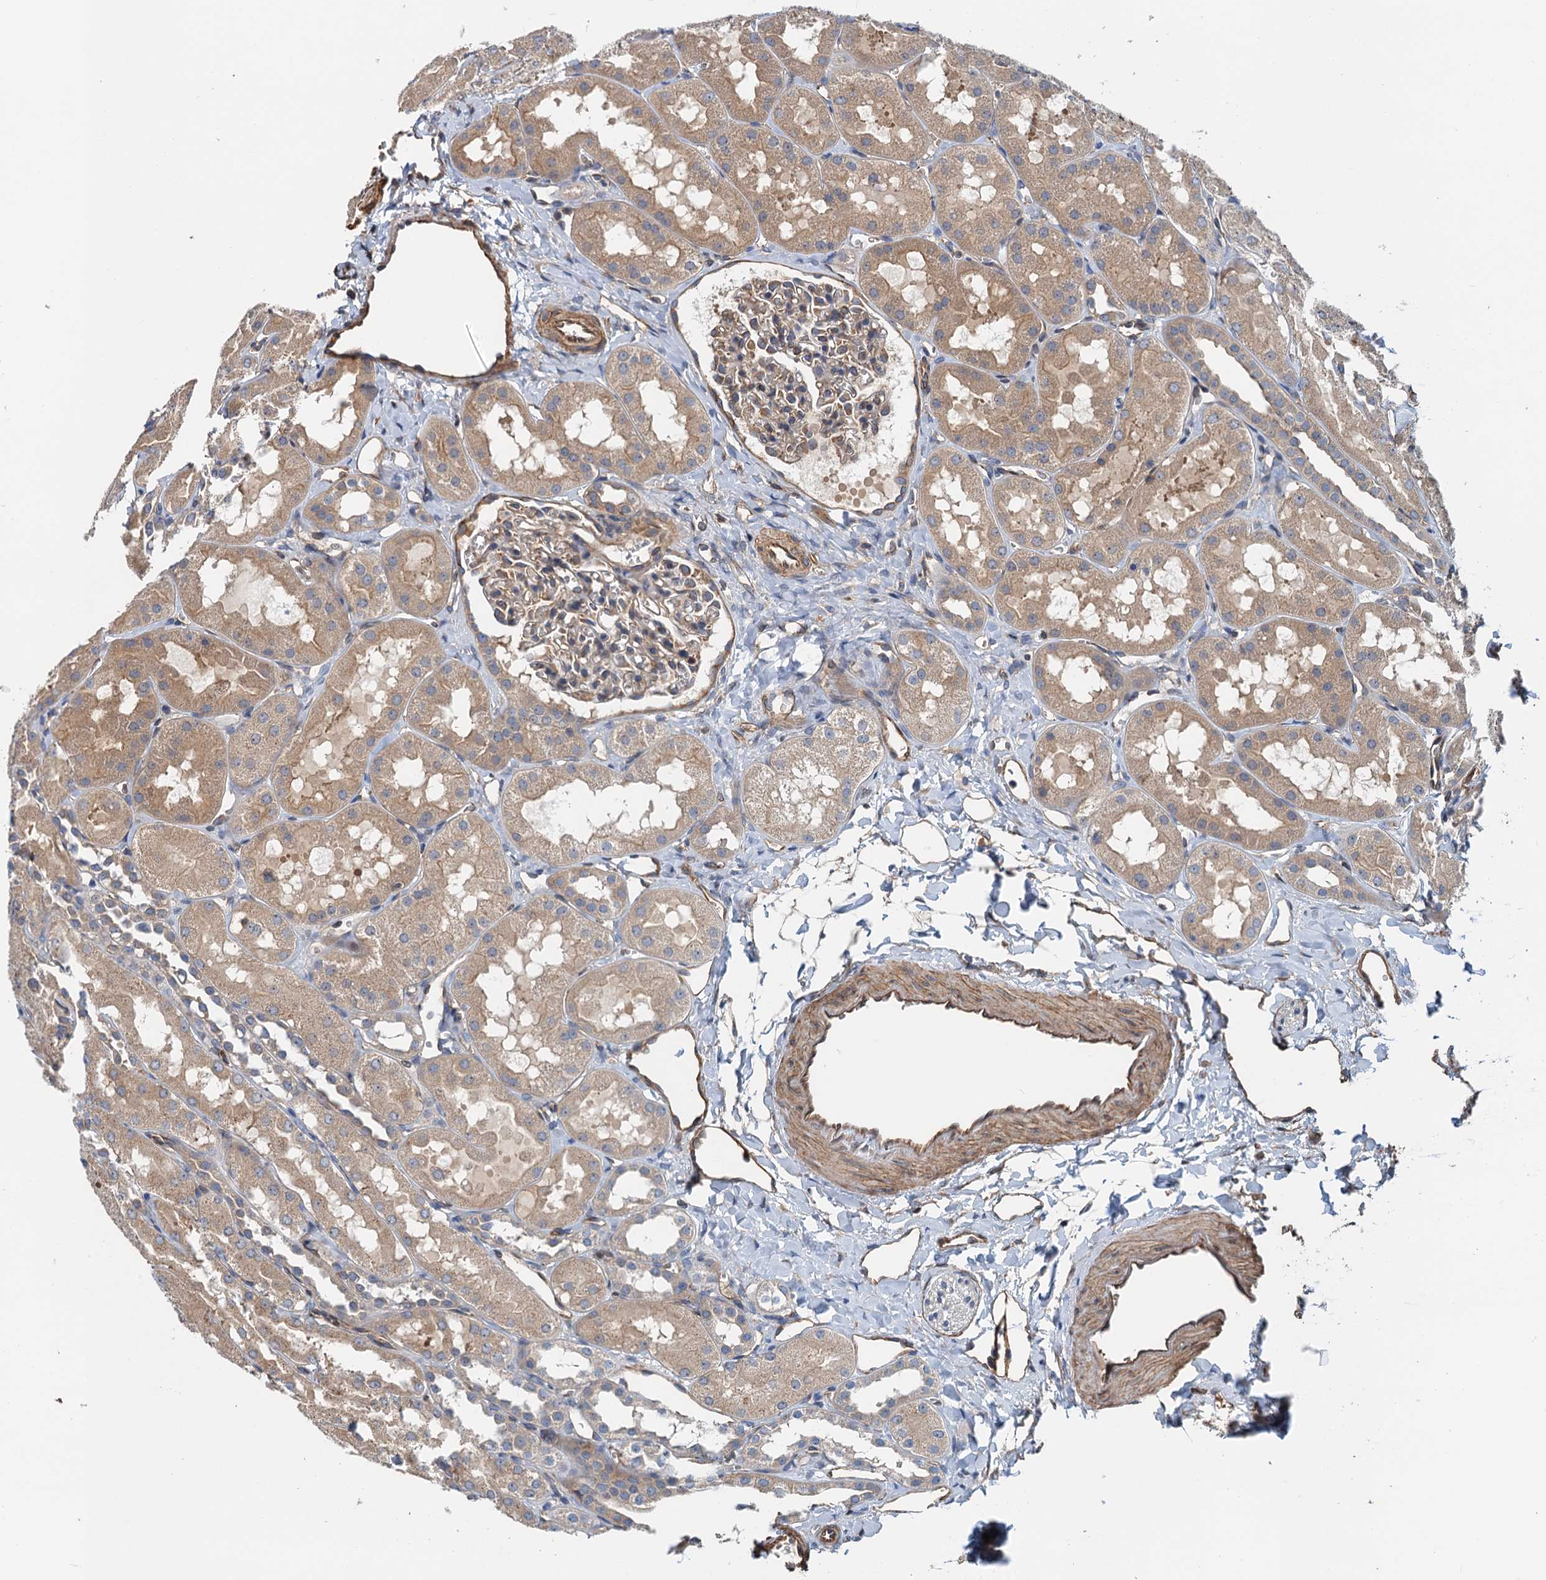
{"staining": {"intensity": "weak", "quantity": "25%-75%", "location": "cytoplasmic/membranous"}, "tissue": "kidney", "cell_type": "Cells in glomeruli", "image_type": "normal", "snomed": [{"axis": "morphology", "description": "Normal tissue, NOS"}, {"axis": "topography", "description": "Kidney"}, {"axis": "topography", "description": "Urinary bladder"}], "caption": "Protein positivity by immunohistochemistry shows weak cytoplasmic/membranous expression in approximately 25%-75% of cells in glomeruli in normal kidney.", "gene": "ROGDI", "patient": {"sex": "male", "age": 16}}